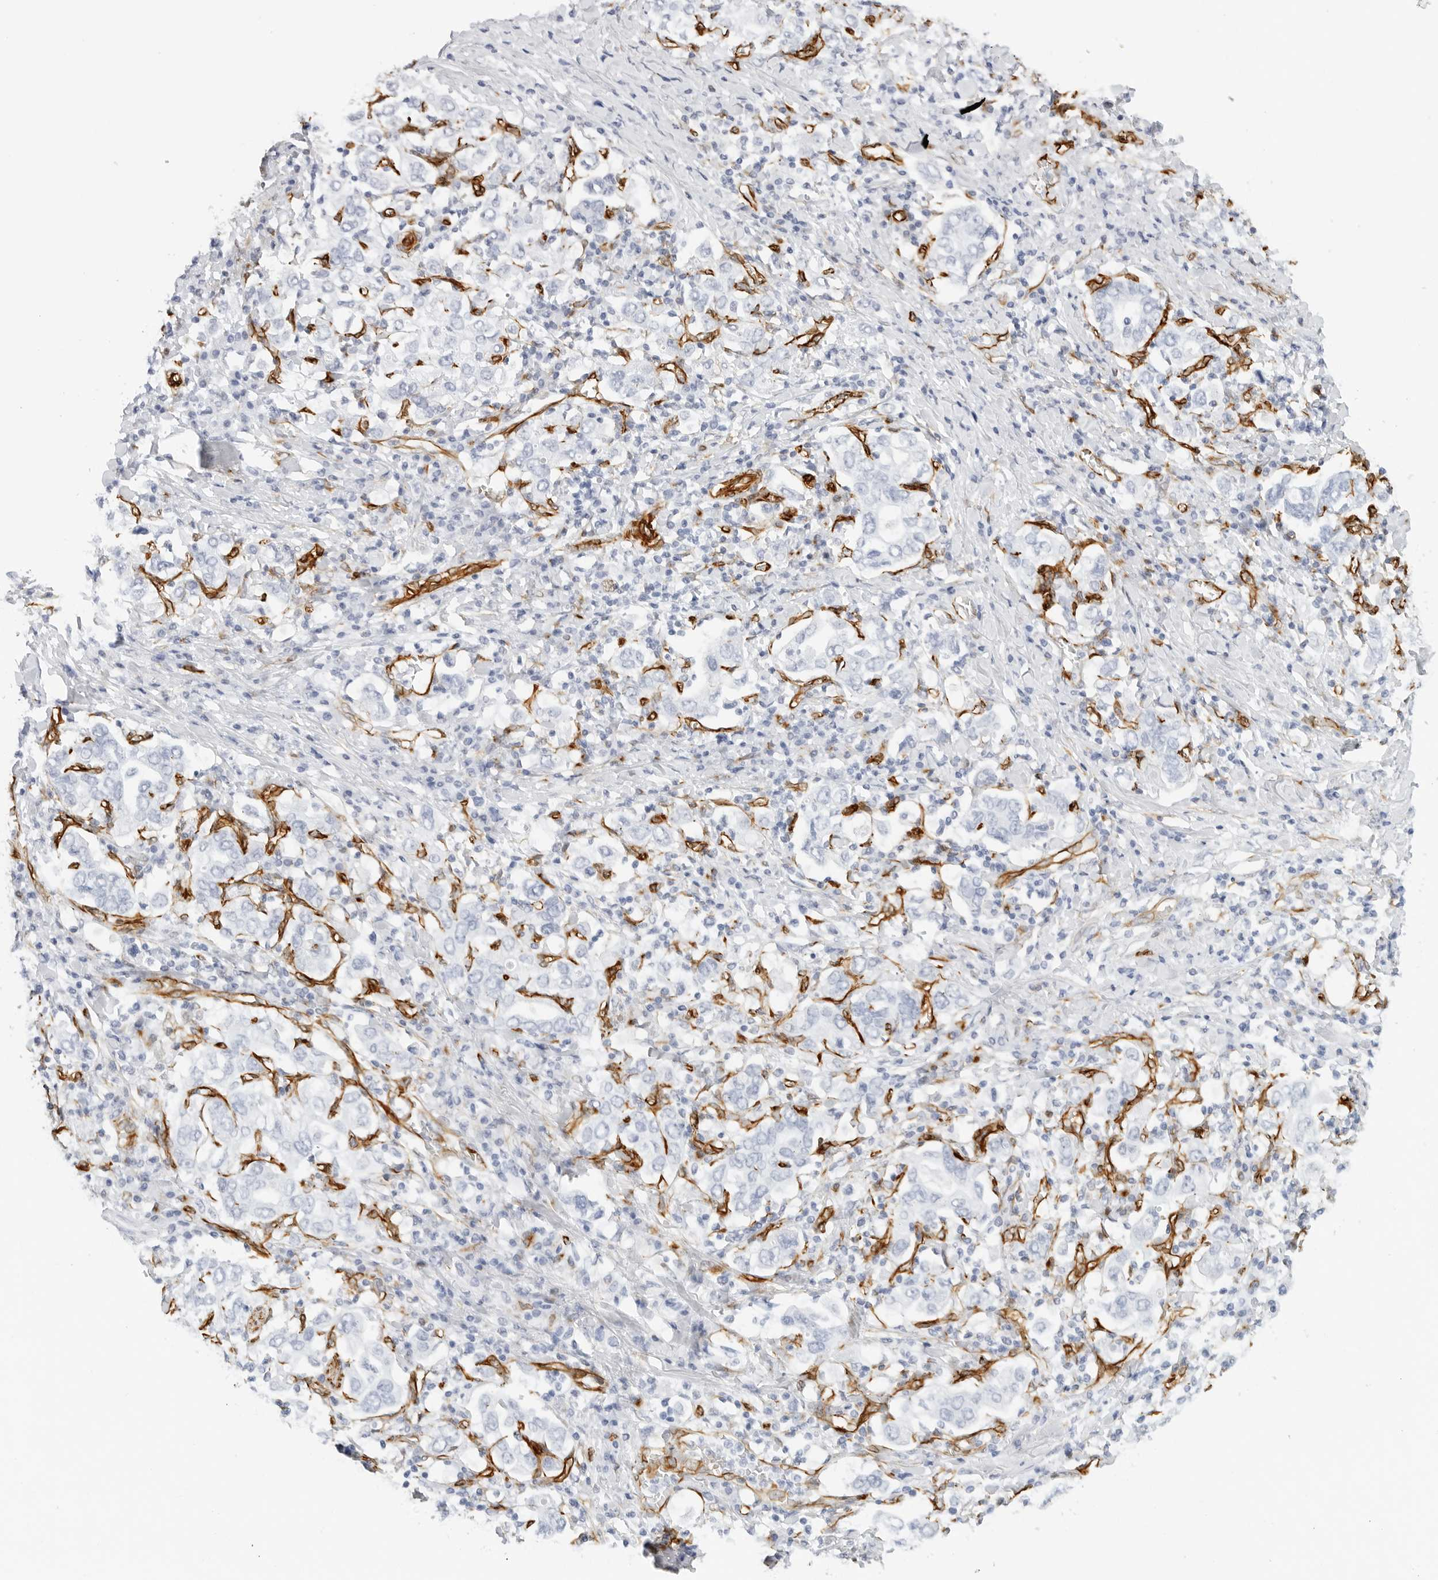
{"staining": {"intensity": "negative", "quantity": "none", "location": "none"}, "tissue": "stomach cancer", "cell_type": "Tumor cells", "image_type": "cancer", "snomed": [{"axis": "morphology", "description": "Adenocarcinoma, NOS"}, {"axis": "topography", "description": "Stomach, upper"}], "caption": "Human stomach cancer stained for a protein using immunohistochemistry demonstrates no expression in tumor cells.", "gene": "NES", "patient": {"sex": "male", "age": 62}}